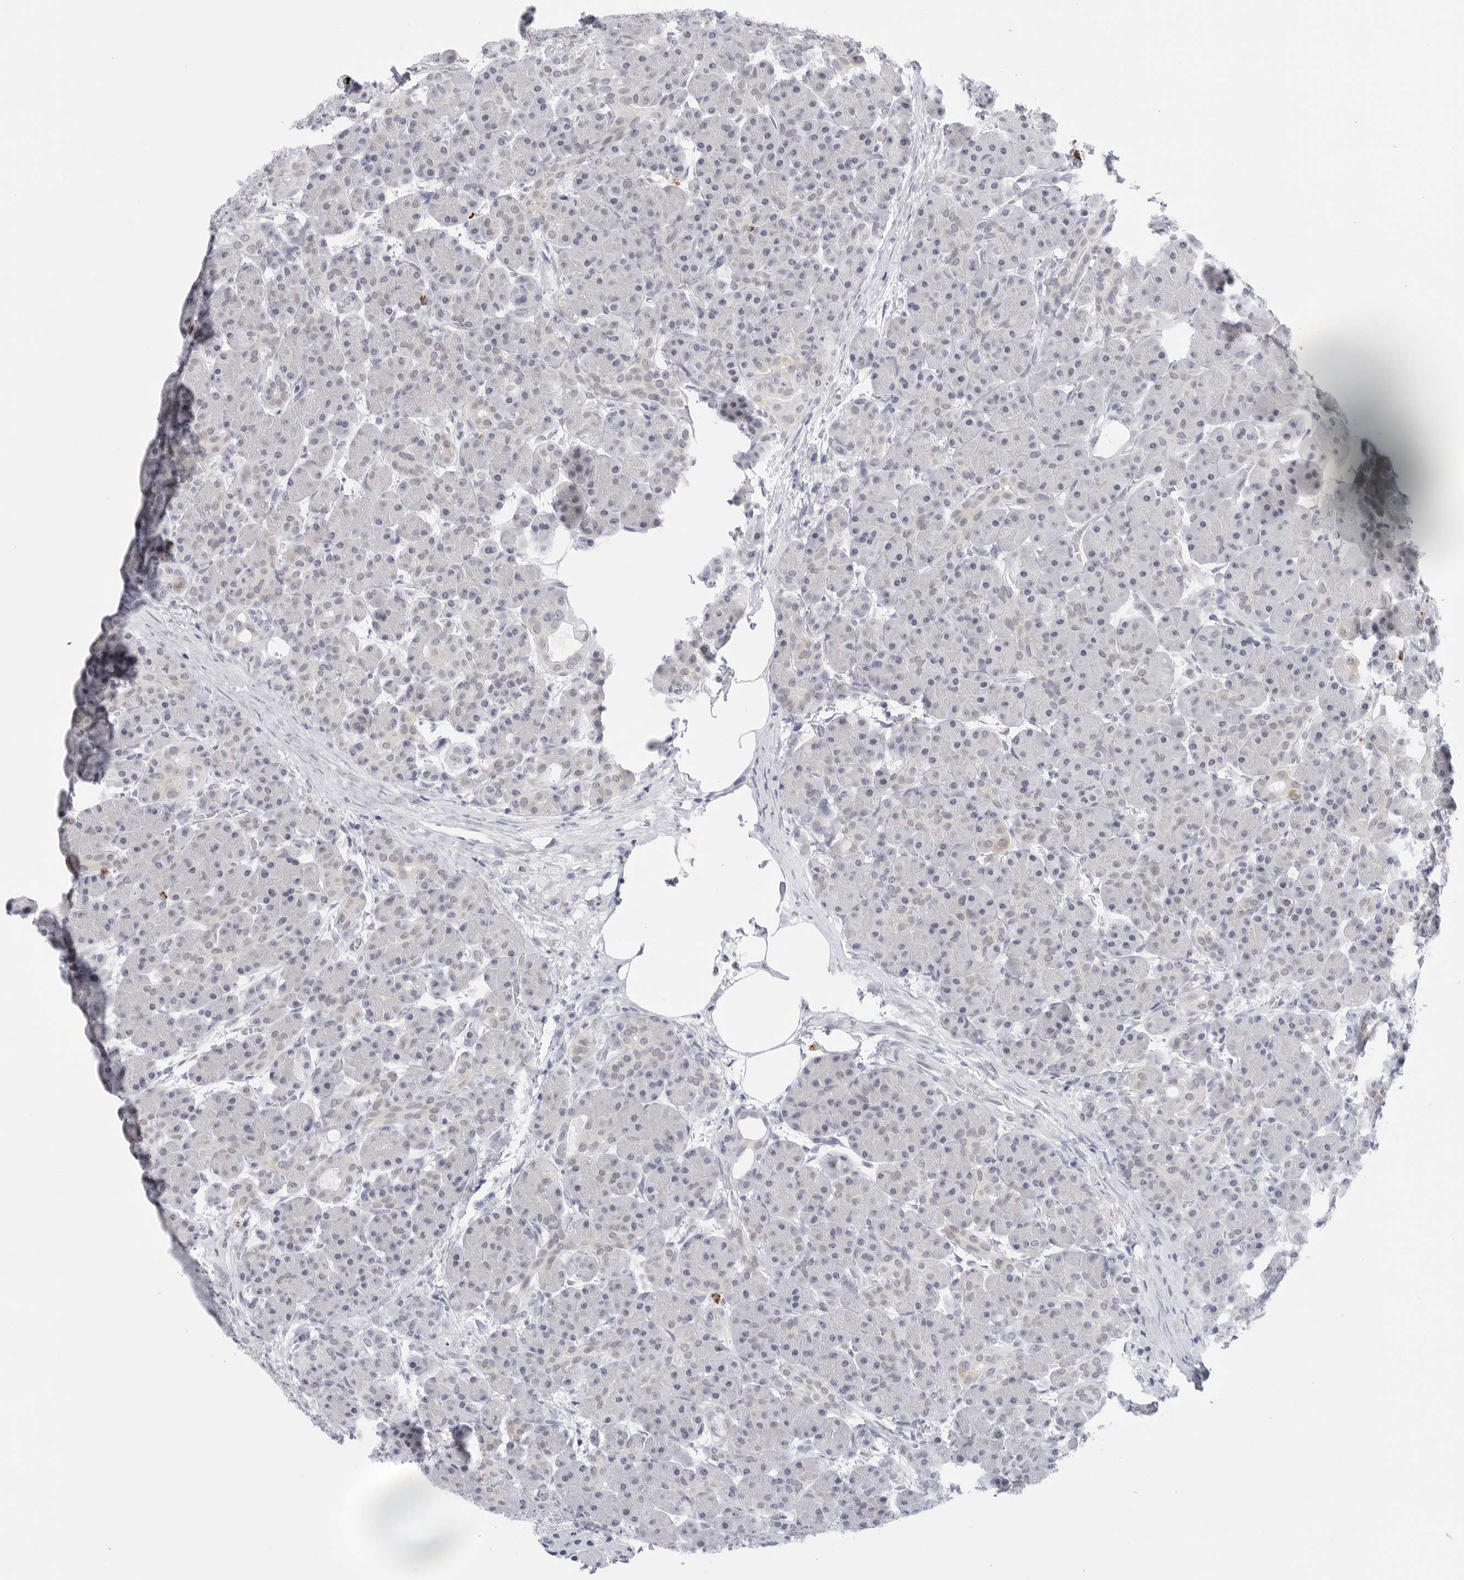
{"staining": {"intensity": "negative", "quantity": "none", "location": "none"}, "tissue": "pancreas", "cell_type": "Exocrine glandular cells", "image_type": "normal", "snomed": [{"axis": "morphology", "description": "Normal tissue, NOS"}, {"axis": "topography", "description": "Pancreas"}], "caption": "Photomicrograph shows no significant protein expression in exocrine glandular cells of benign pancreas. Brightfield microscopy of immunohistochemistry stained with DAB (brown) and hematoxylin (blue), captured at high magnification.", "gene": "HSPB7", "patient": {"sex": "male", "age": 63}}